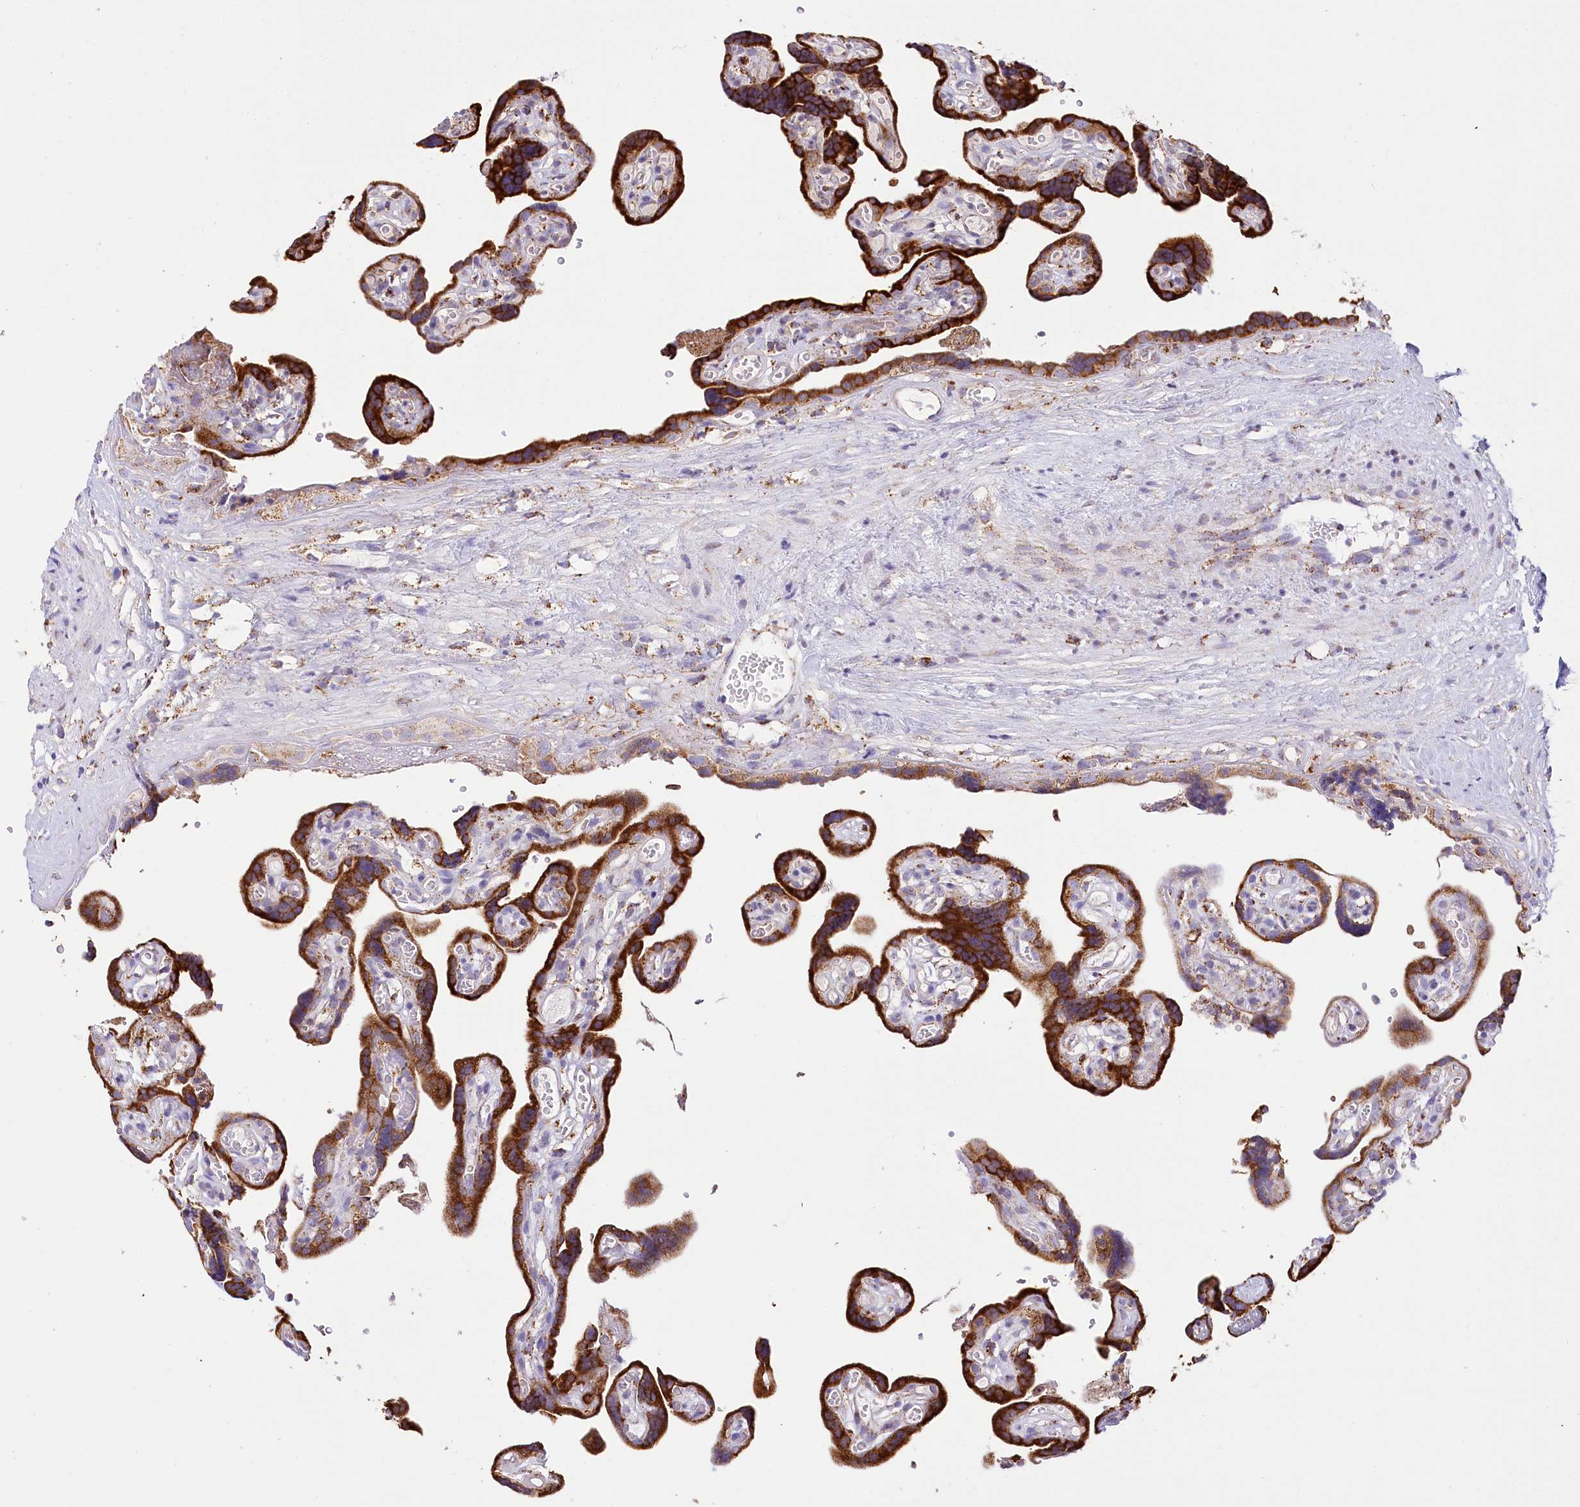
{"staining": {"intensity": "strong", "quantity": ">75%", "location": "cytoplasmic/membranous"}, "tissue": "placenta", "cell_type": "Trophoblastic cells", "image_type": "normal", "snomed": [{"axis": "morphology", "description": "Normal tissue, NOS"}, {"axis": "topography", "description": "Placenta"}], "caption": "Immunohistochemistry (IHC) photomicrograph of benign human placenta stained for a protein (brown), which shows high levels of strong cytoplasmic/membranous staining in approximately >75% of trophoblastic cells.", "gene": "LSS", "patient": {"sex": "female", "age": 30}}